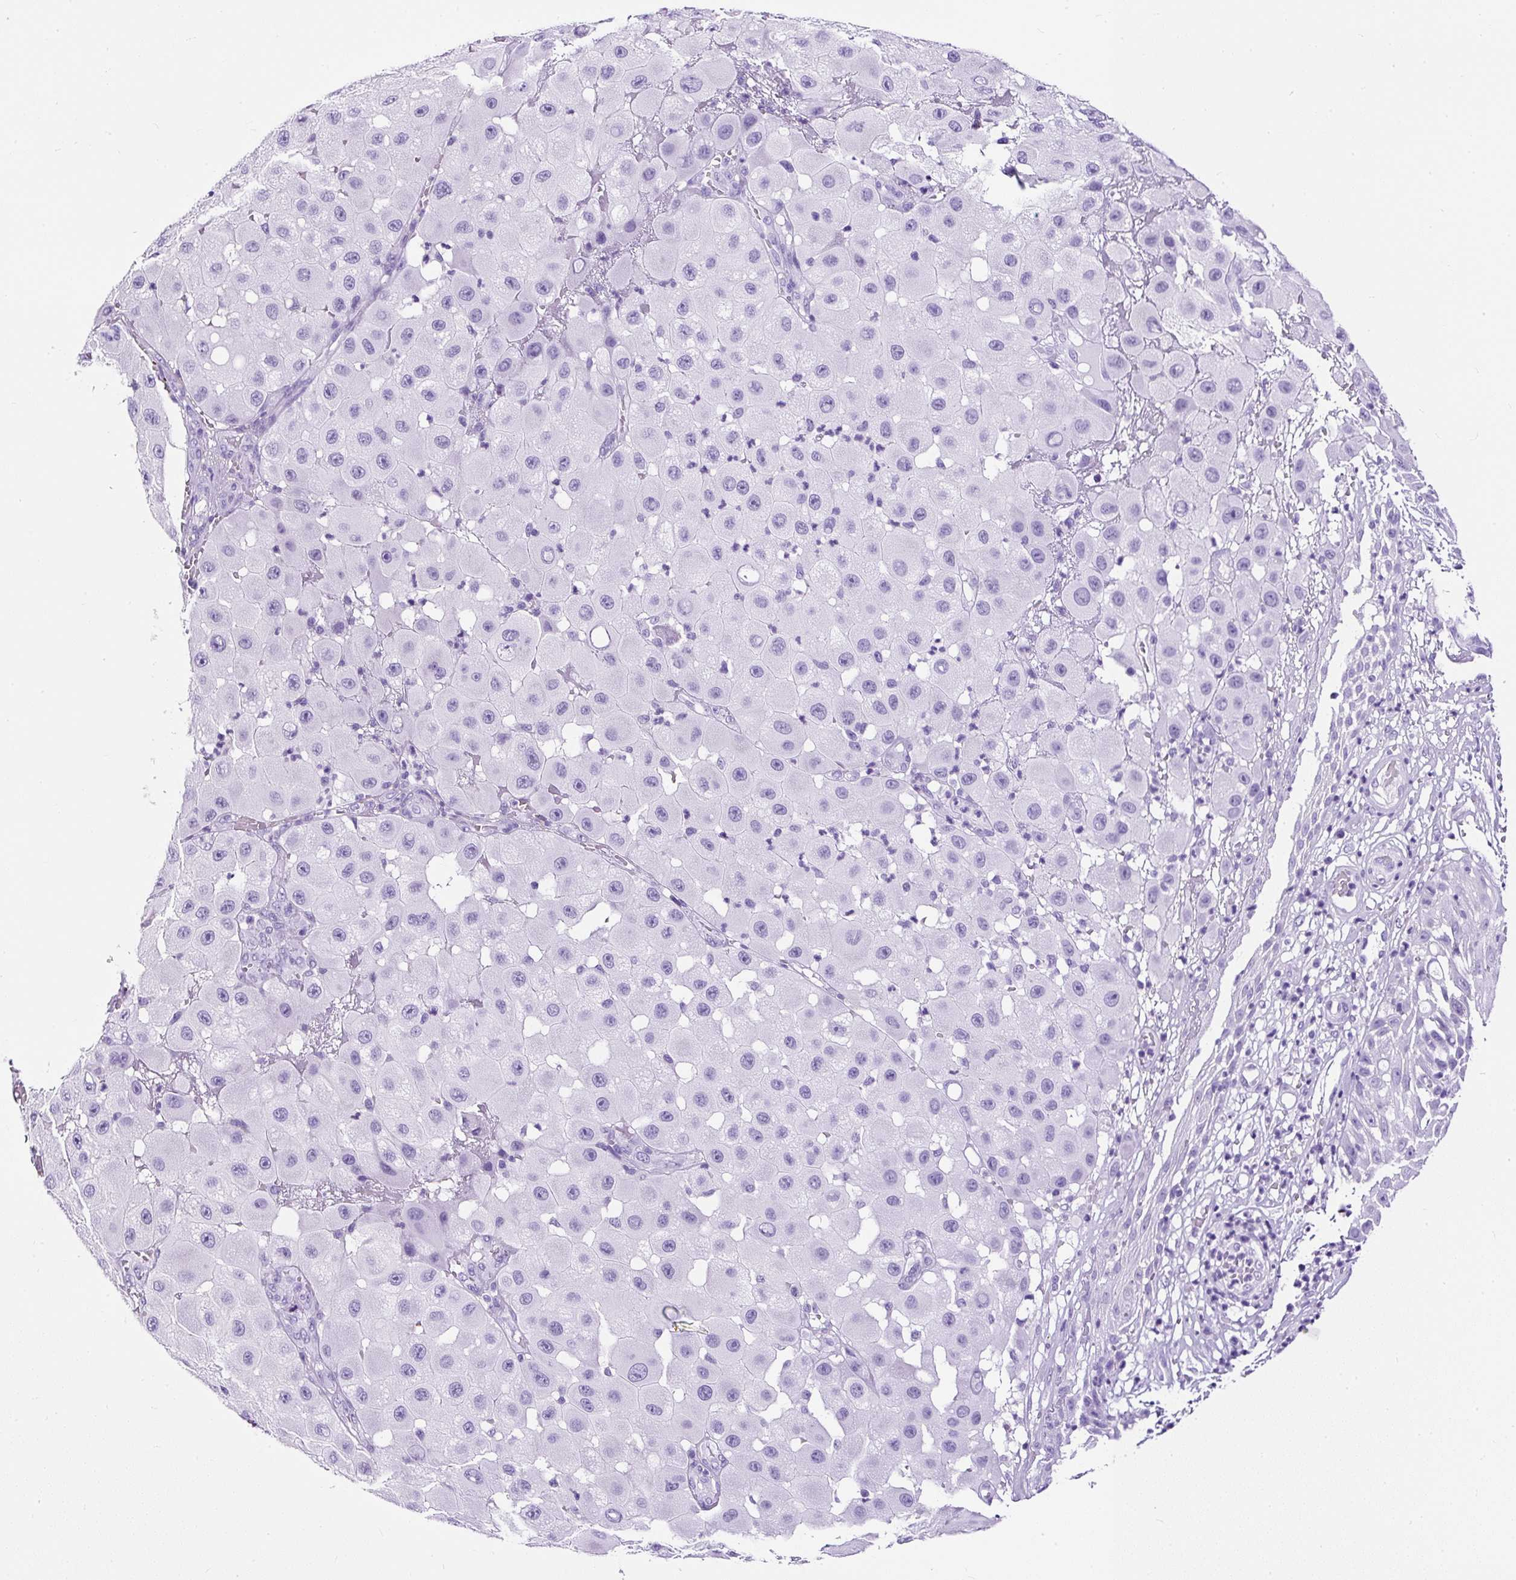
{"staining": {"intensity": "negative", "quantity": "none", "location": "none"}, "tissue": "melanoma", "cell_type": "Tumor cells", "image_type": "cancer", "snomed": [{"axis": "morphology", "description": "Malignant melanoma, NOS"}, {"axis": "topography", "description": "Skin"}], "caption": "DAB immunohistochemical staining of malignant melanoma displays no significant positivity in tumor cells.", "gene": "NTS", "patient": {"sex": "female", "age": 81}}